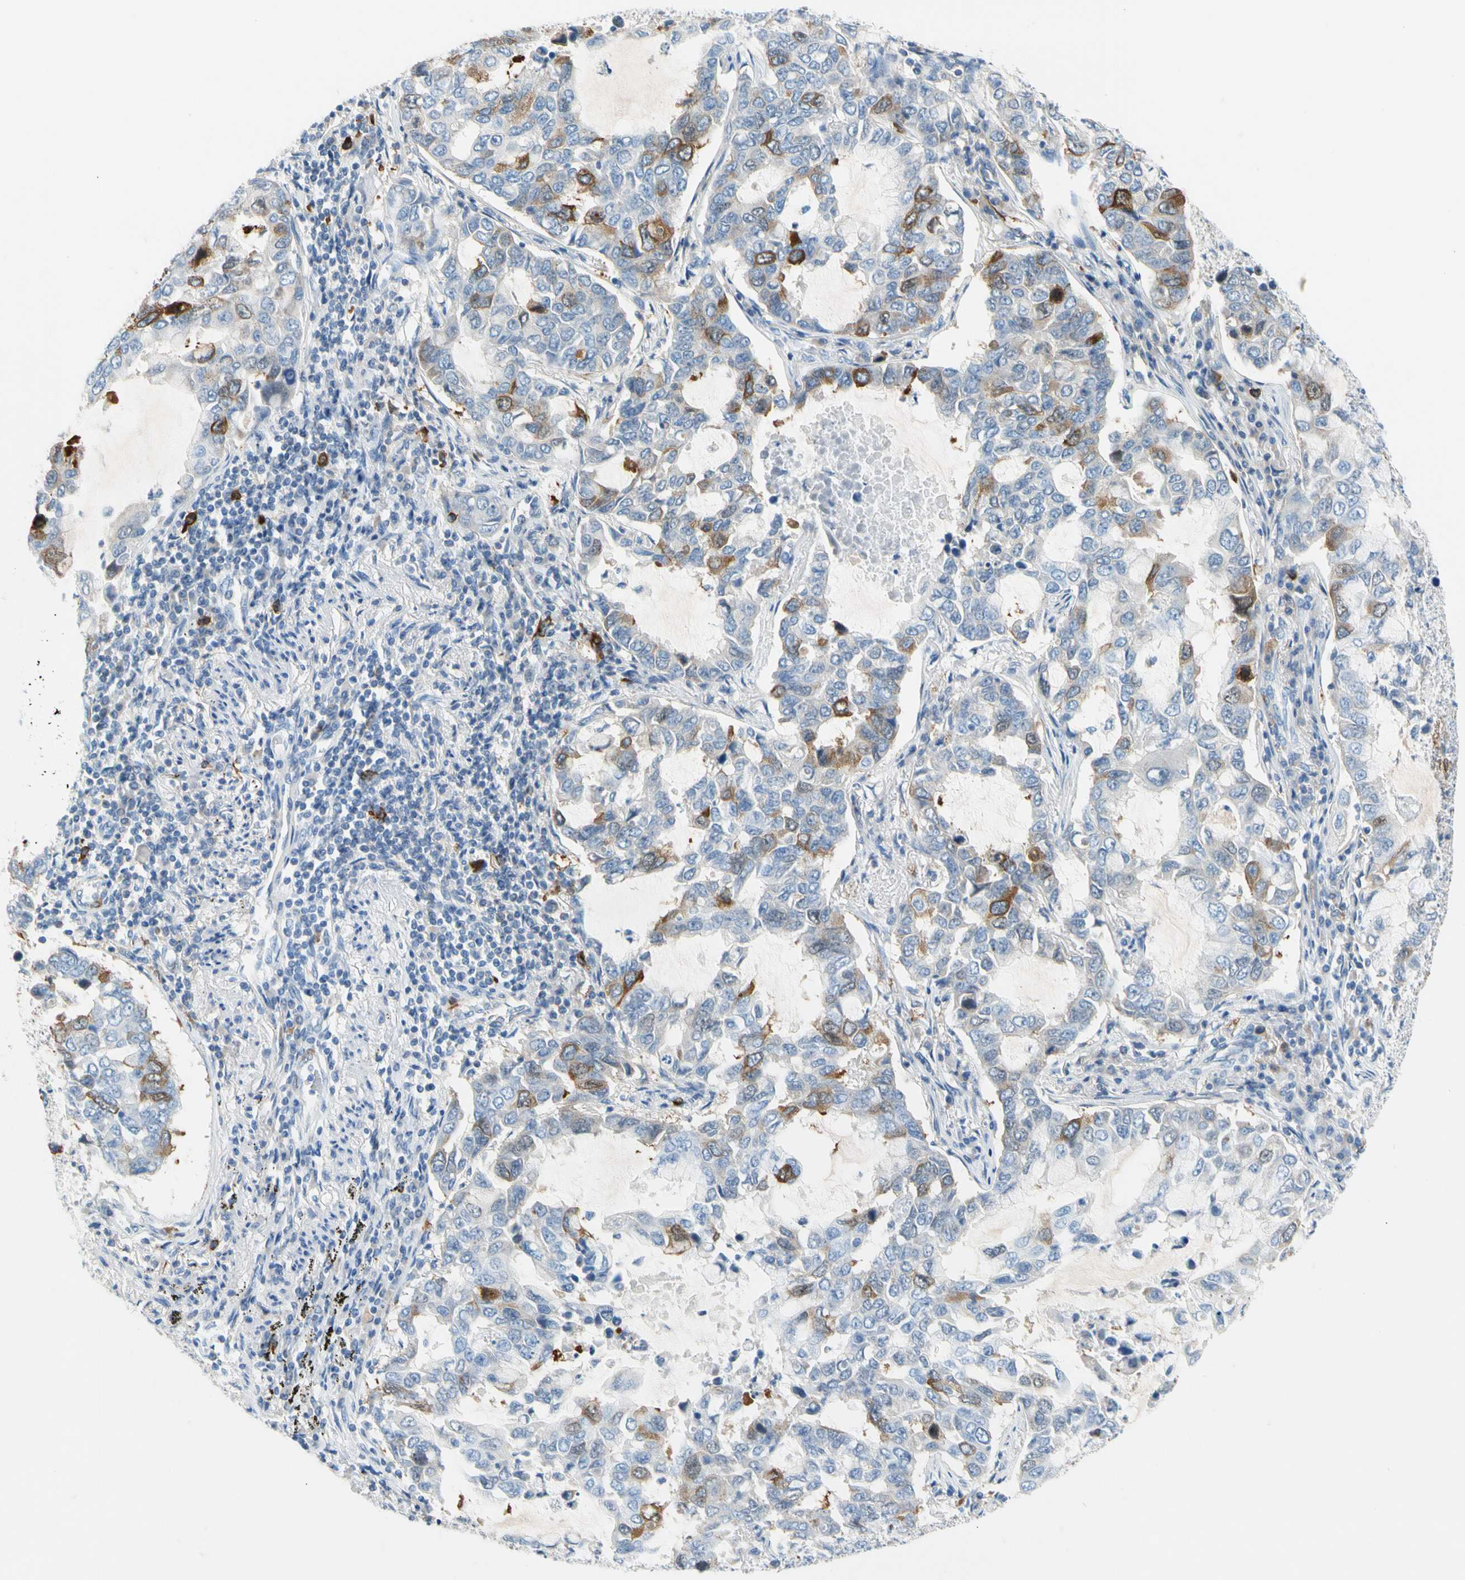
{"staining": {"intensity": "moderate", "quantity": "<25%", "location": "cytoplasmic/membranous"}, "tissue": "lung cancer", "cell_type": "Tumor cells", "image_type": "cancer", "snomed": [{"axis": "morphology", "description": "Adenocarcinoma, NOS"}, {"axis": "topography", "description": "Lung"}], "caption": "Lung cancer tissue demonstrates moderate cytoplasmic/membranous staining in approximately <25% of tumor cells", "gene": "TACC3", "patient": {"sex": "male", "age": 64}}